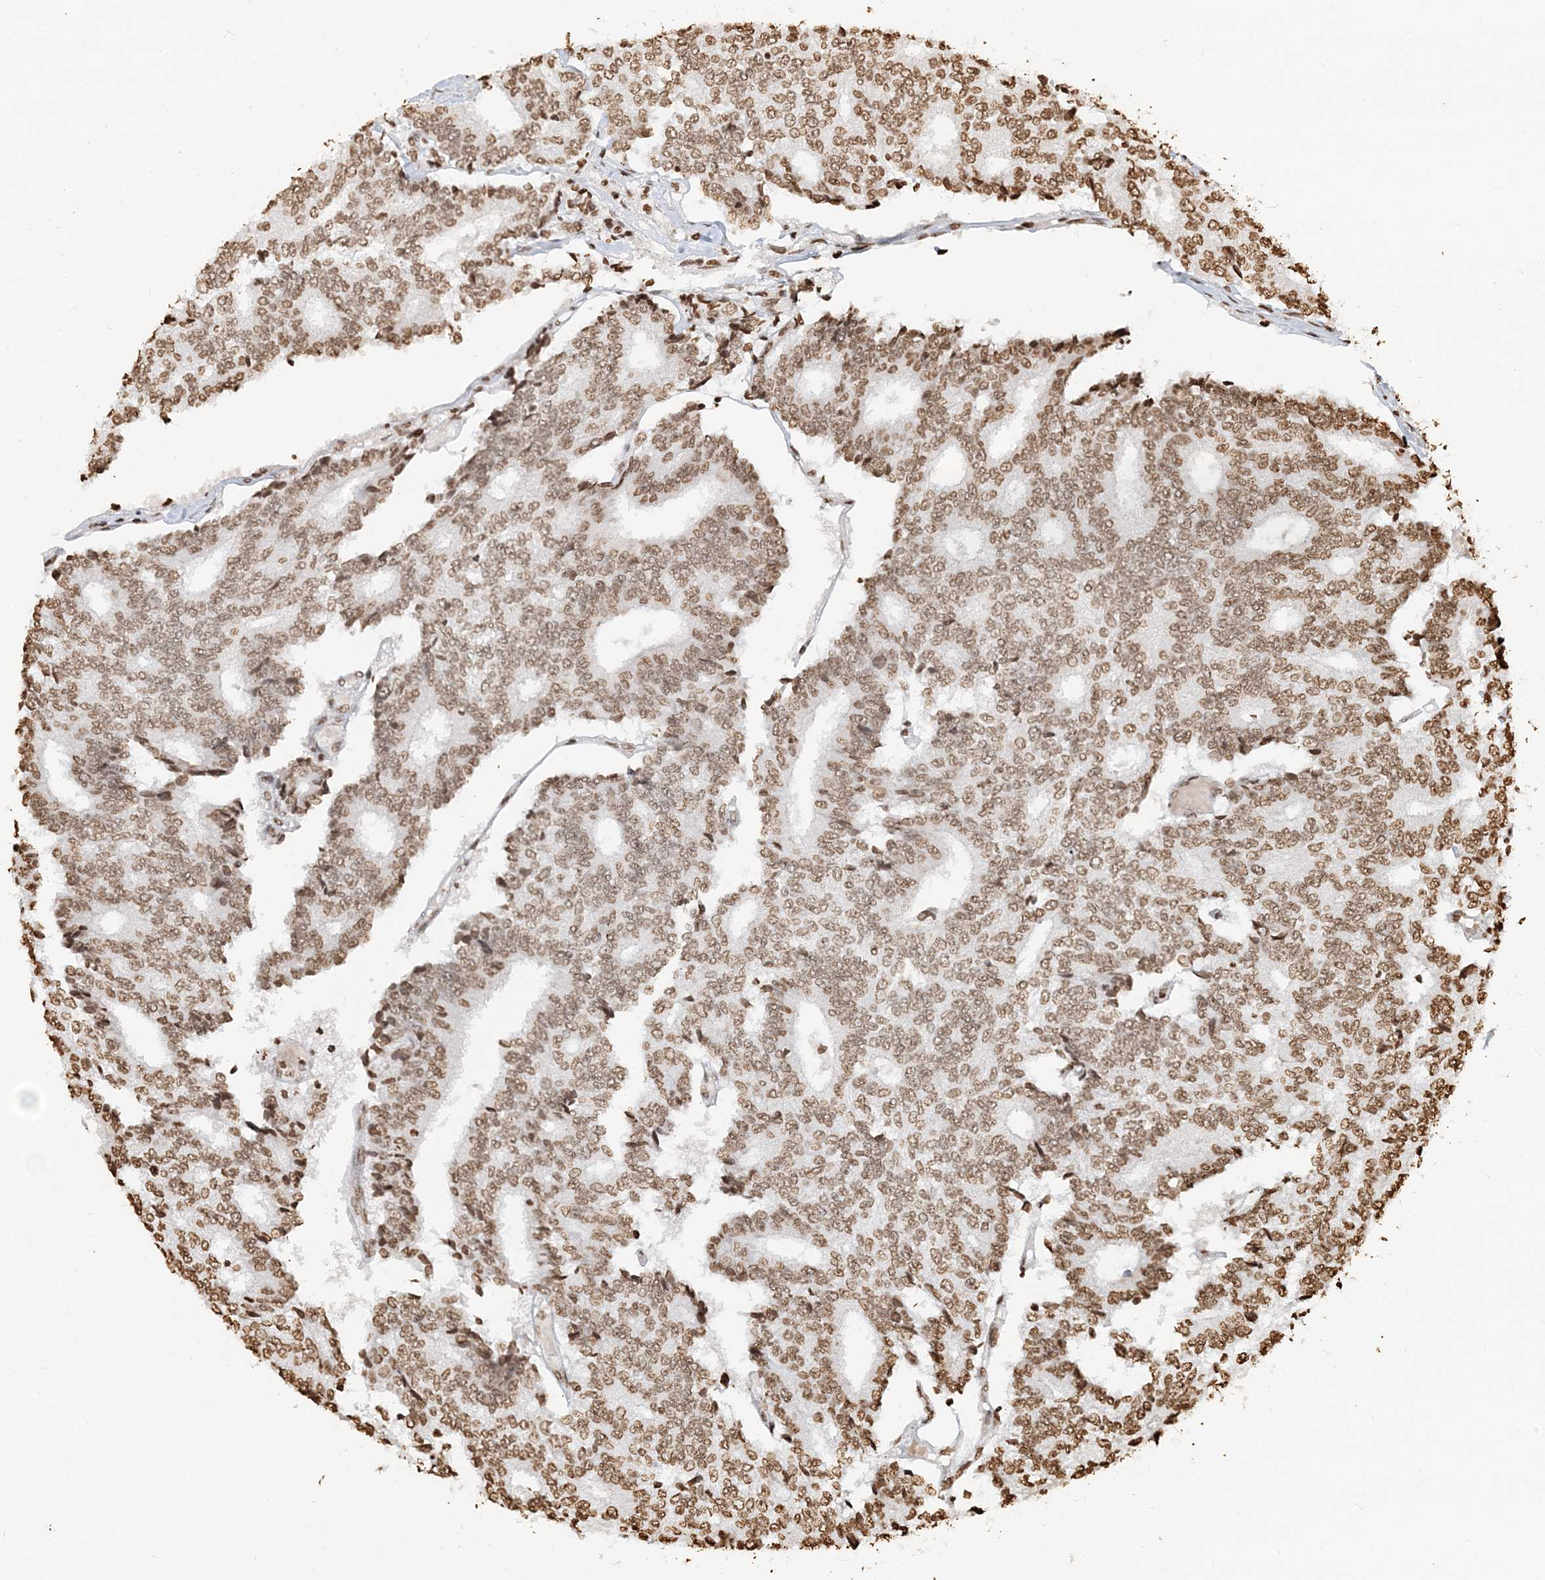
{"staining": {"intensity": "moderate", "quantity": ">75%", "location": "nuclear"}, "tissue": "prostate cancer", "cell_type": "Tumor cells", "image_type": "cancer", "snomed": [{"axis": "morphology", "description": "Normal tissue, NOS"}, {"axis": "morphology", "description": "Adenocarcinoma, High grade"}, {"axis": "topography", "description": "Prostate"}, {"axis": "topography", "description": "Seminal veicle"}], "caption": "Immunohistochemical staining of prostate cancer exhibits medium levels of moderate nuclear protein positivity in approximately >75% of tumor cells.", "gene": "H3-3B", "patient": {"sex": "male", "age": 55}}